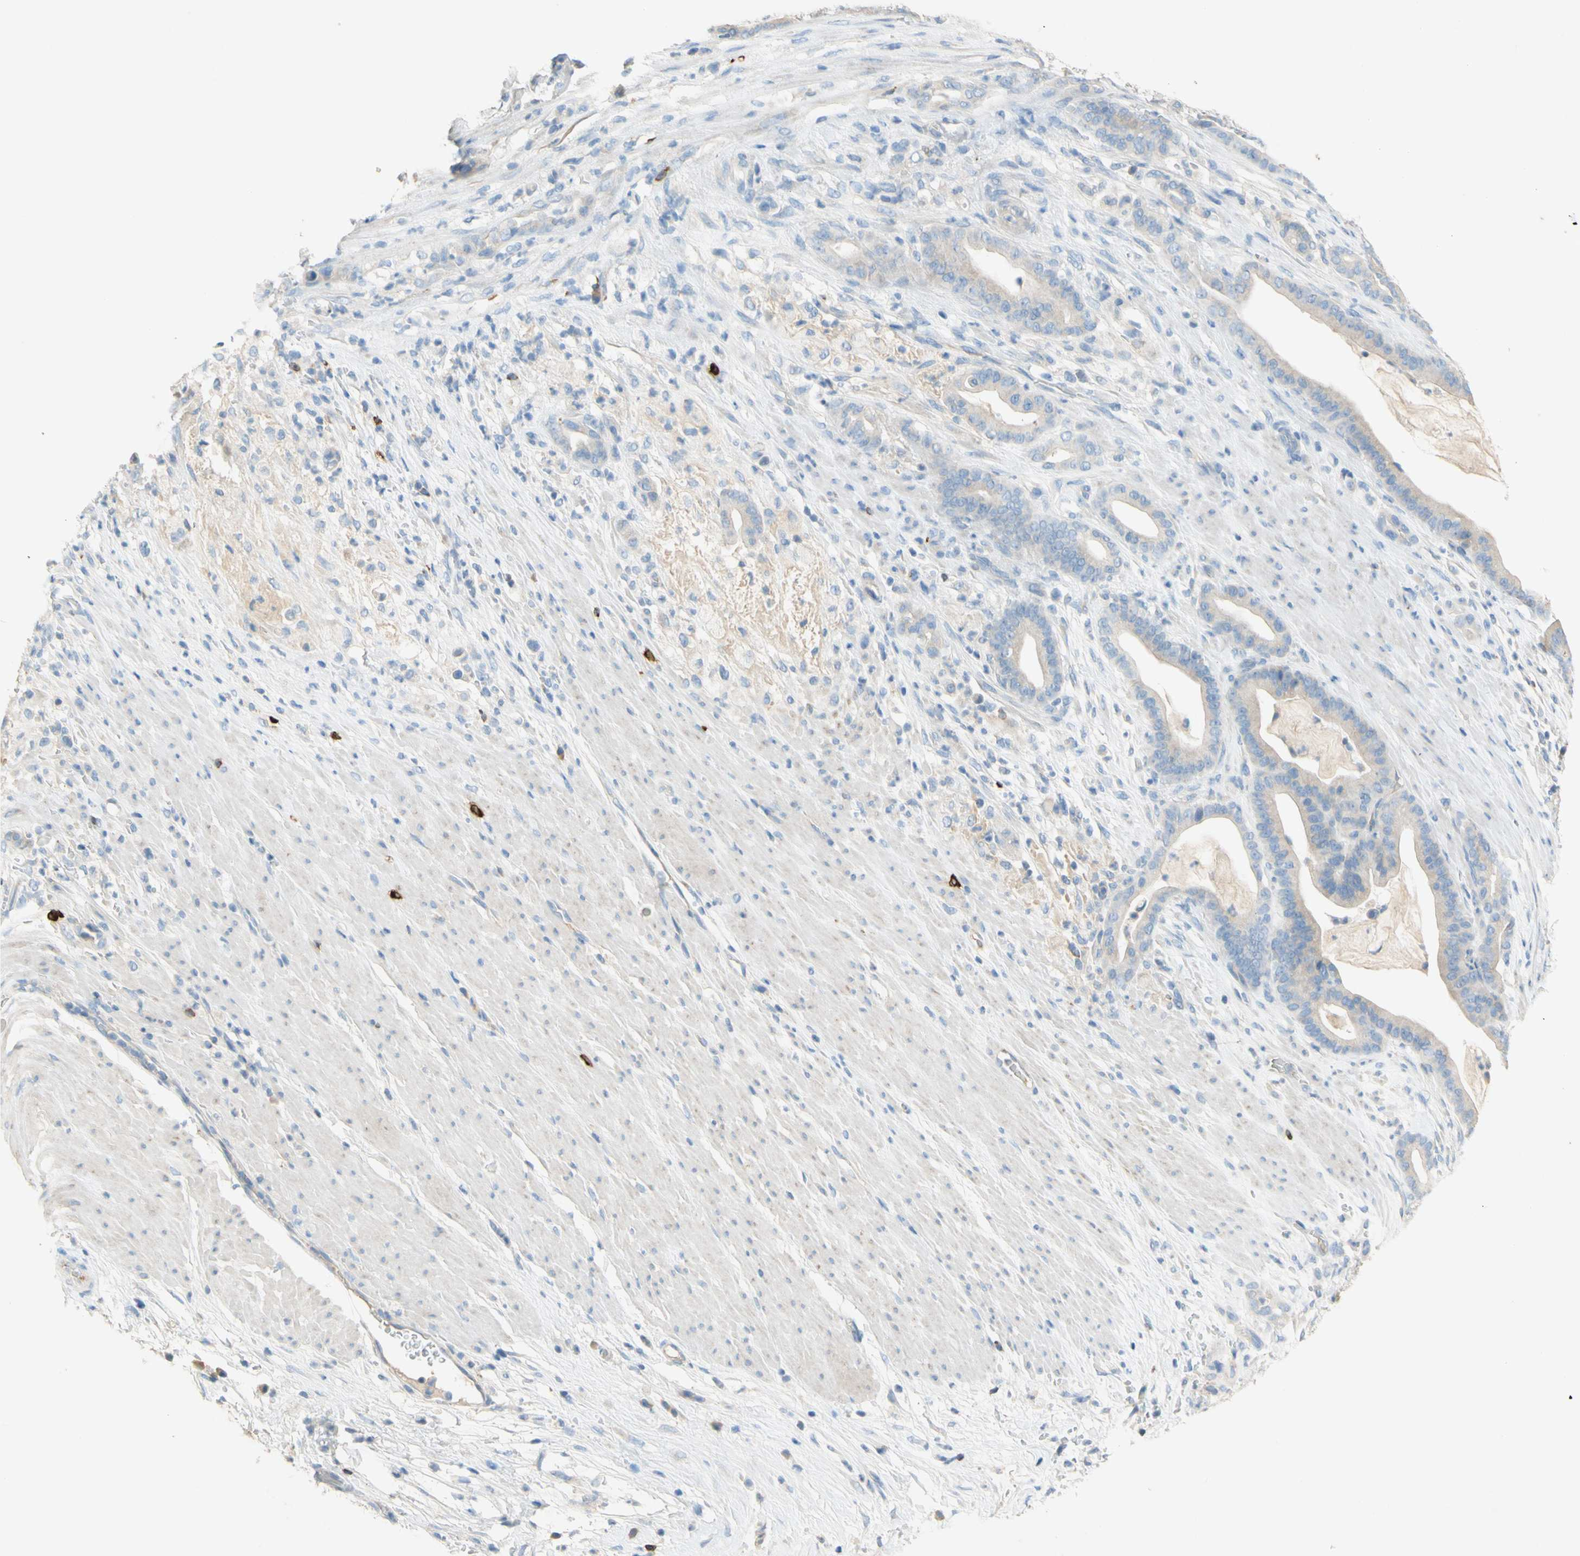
{"staining": {"intensity": "weak", "quantity": ">75%", "location": "cytoplasmic/membranous"}, "tissue": "pancreatic cancer", "cell_type": "Tumor cells", "image_type": "cancer", "snomed": [{"axis": "morphology", "description": "Adenocarcinoma, NOS"}, {"axis": "topography", "description": "Pancreas"}], "caption": "Immunohistochemistry (IHC) of human pancreatic adenocarcinoma exhibits low levels of weak cytoplasmic/membranous expression in about >75% of tumor cells.", "gene": "PACSIN1", "patient": {"sex": "male", "age": 63}}